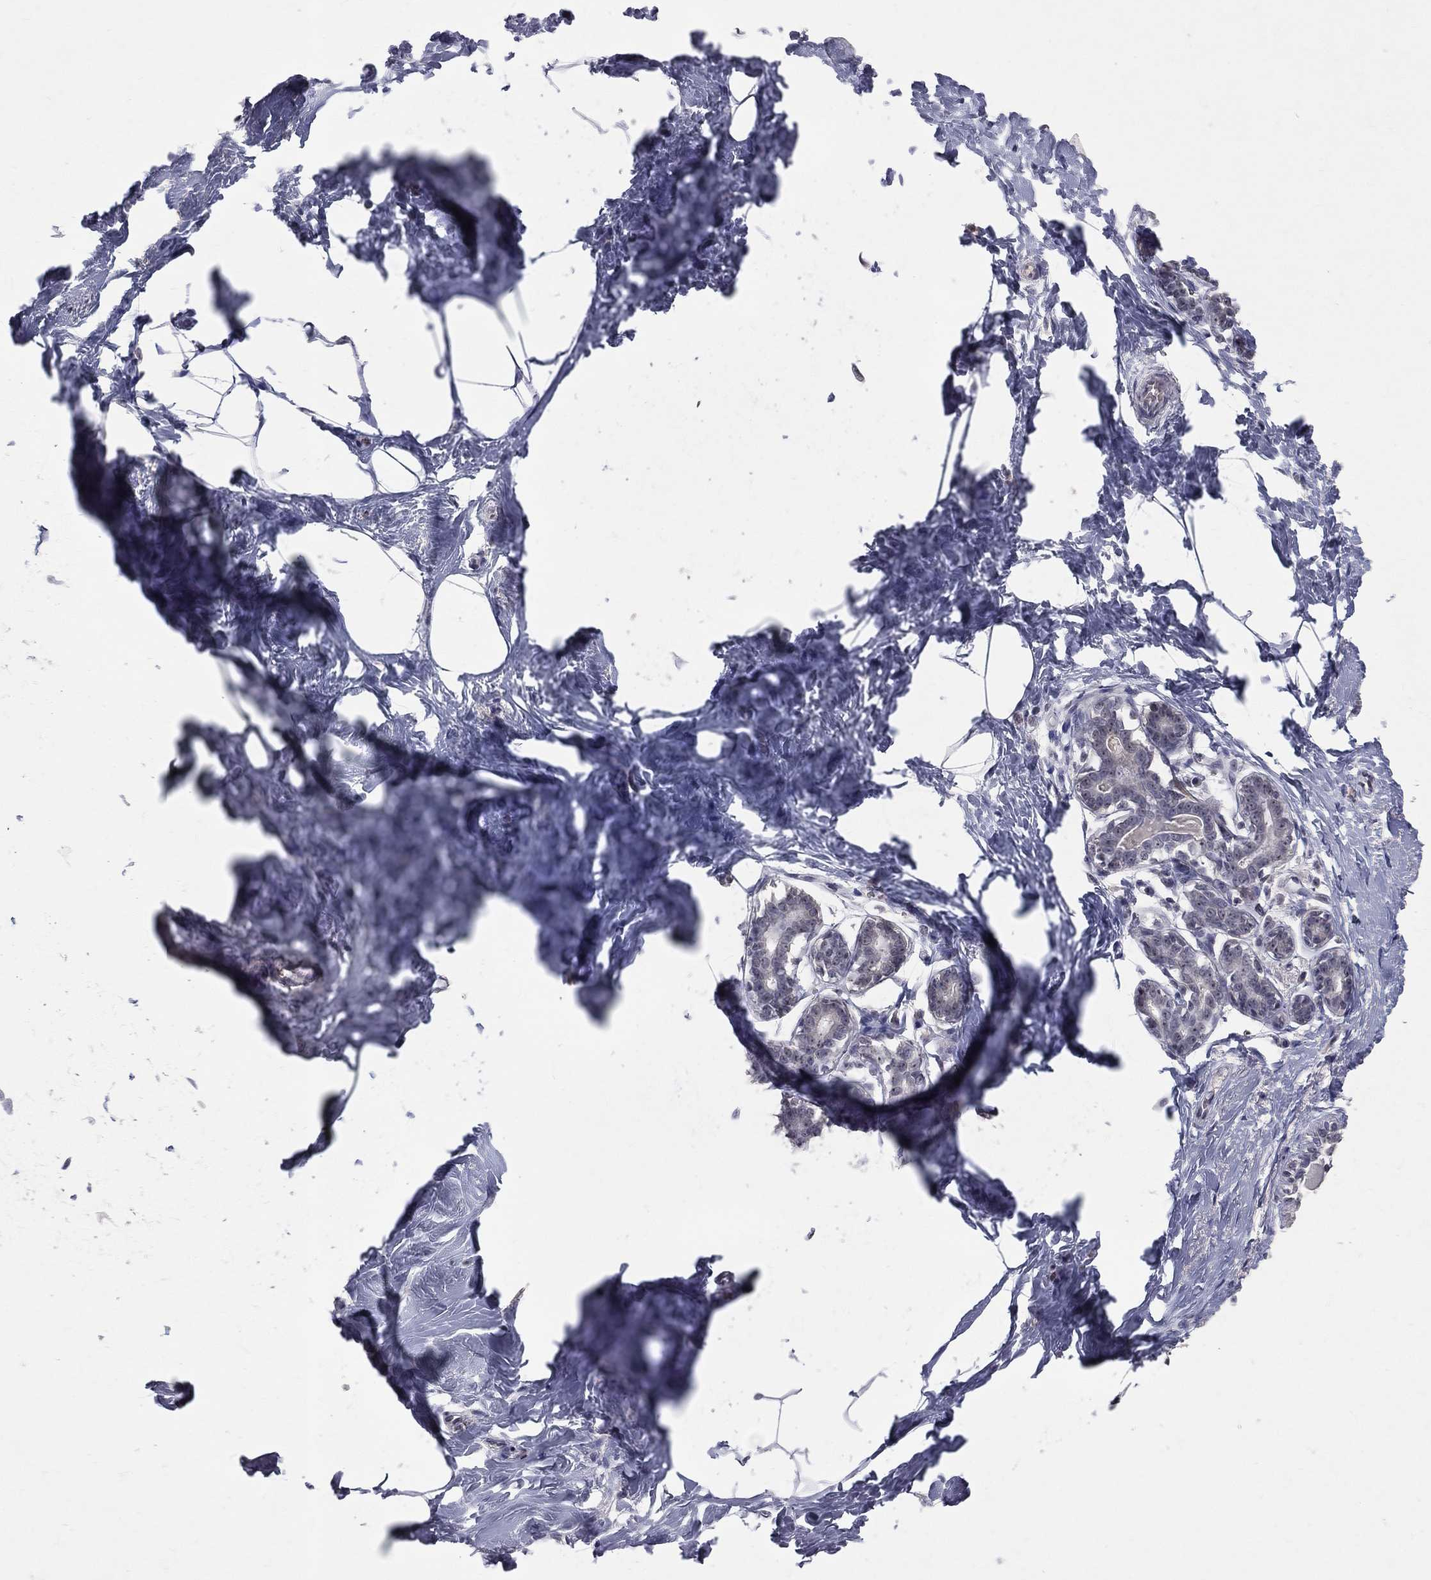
{"staining": {"intensity": "negative", "quantity": "none", "location": "none"}, "tissue": "breast", "cell_type": "Adipocytes", "image_type": "normal", "snomed": [{"axis": "morphology", "description": "Normal tissue, NOS"}, {"axis": "morphology", "description": "Lobular carcinoma, in situ"}, {"axis": "topography", "description": "Breast"}], "caption": "IHC of normal breast exhibits no staining in adipocytes.", "gene": "DSG4", "patient": {"sex": "female", "age": 35}}